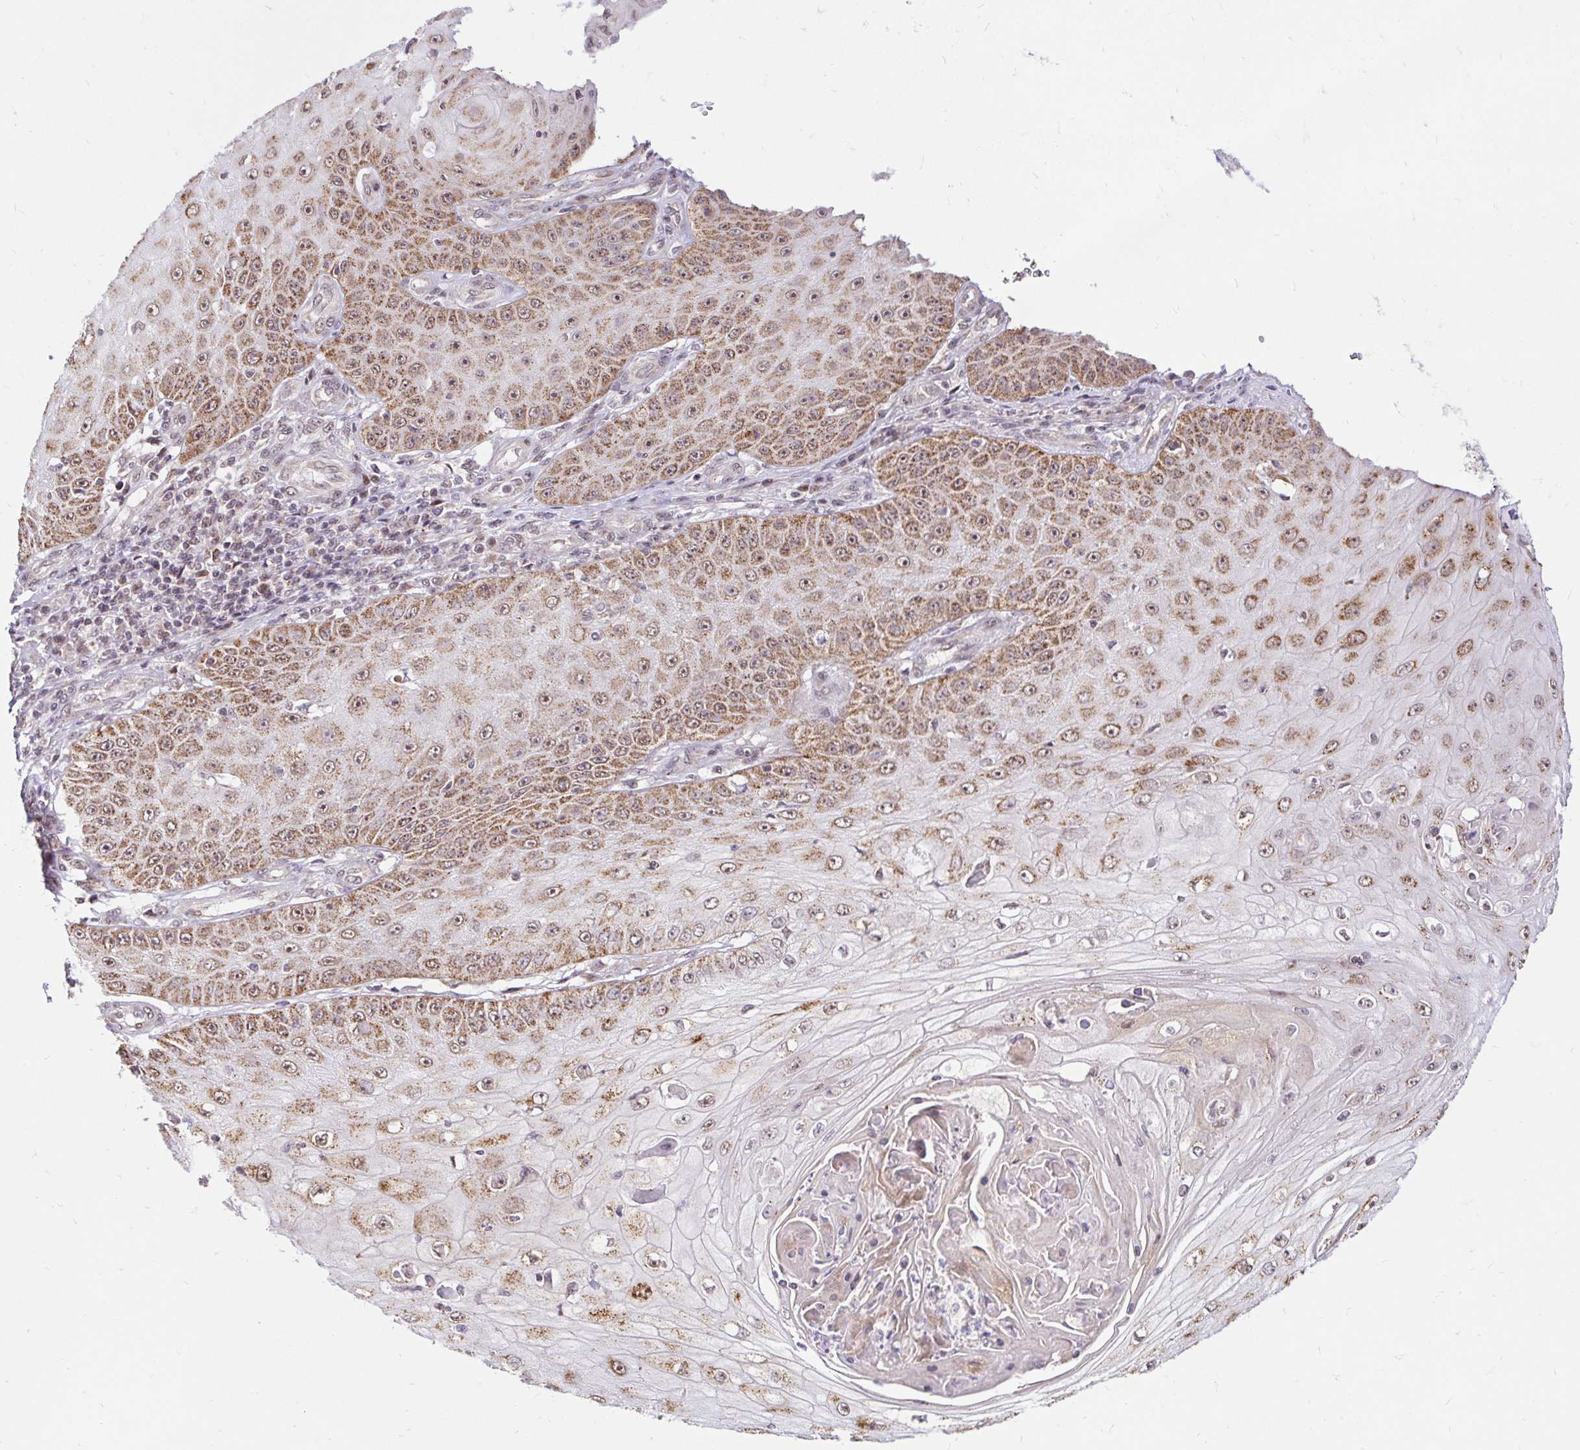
{"staining": {"intensity": "moderate", "quantity": ">75%", "location": "cytoplasmic/membranous,nuclear"}, "tissue": "skin cancer", "cell_type": "Tumor cells", "image_type": "cancer", "snomed": [{"axis": "morphology", "description": "Squamous cell carcinoma, NOS"}, {"axis": "topography", "description": "Skin"}], "caption": "Immunohistochemical staining of human skin cancer displays medium levels of moderate cytoplasmic/membranous and nuclear protein positivity in approximately >75% of tumor cells.", "gene": "TIMM50", "patient": {"sex": "male", "age": 70}}